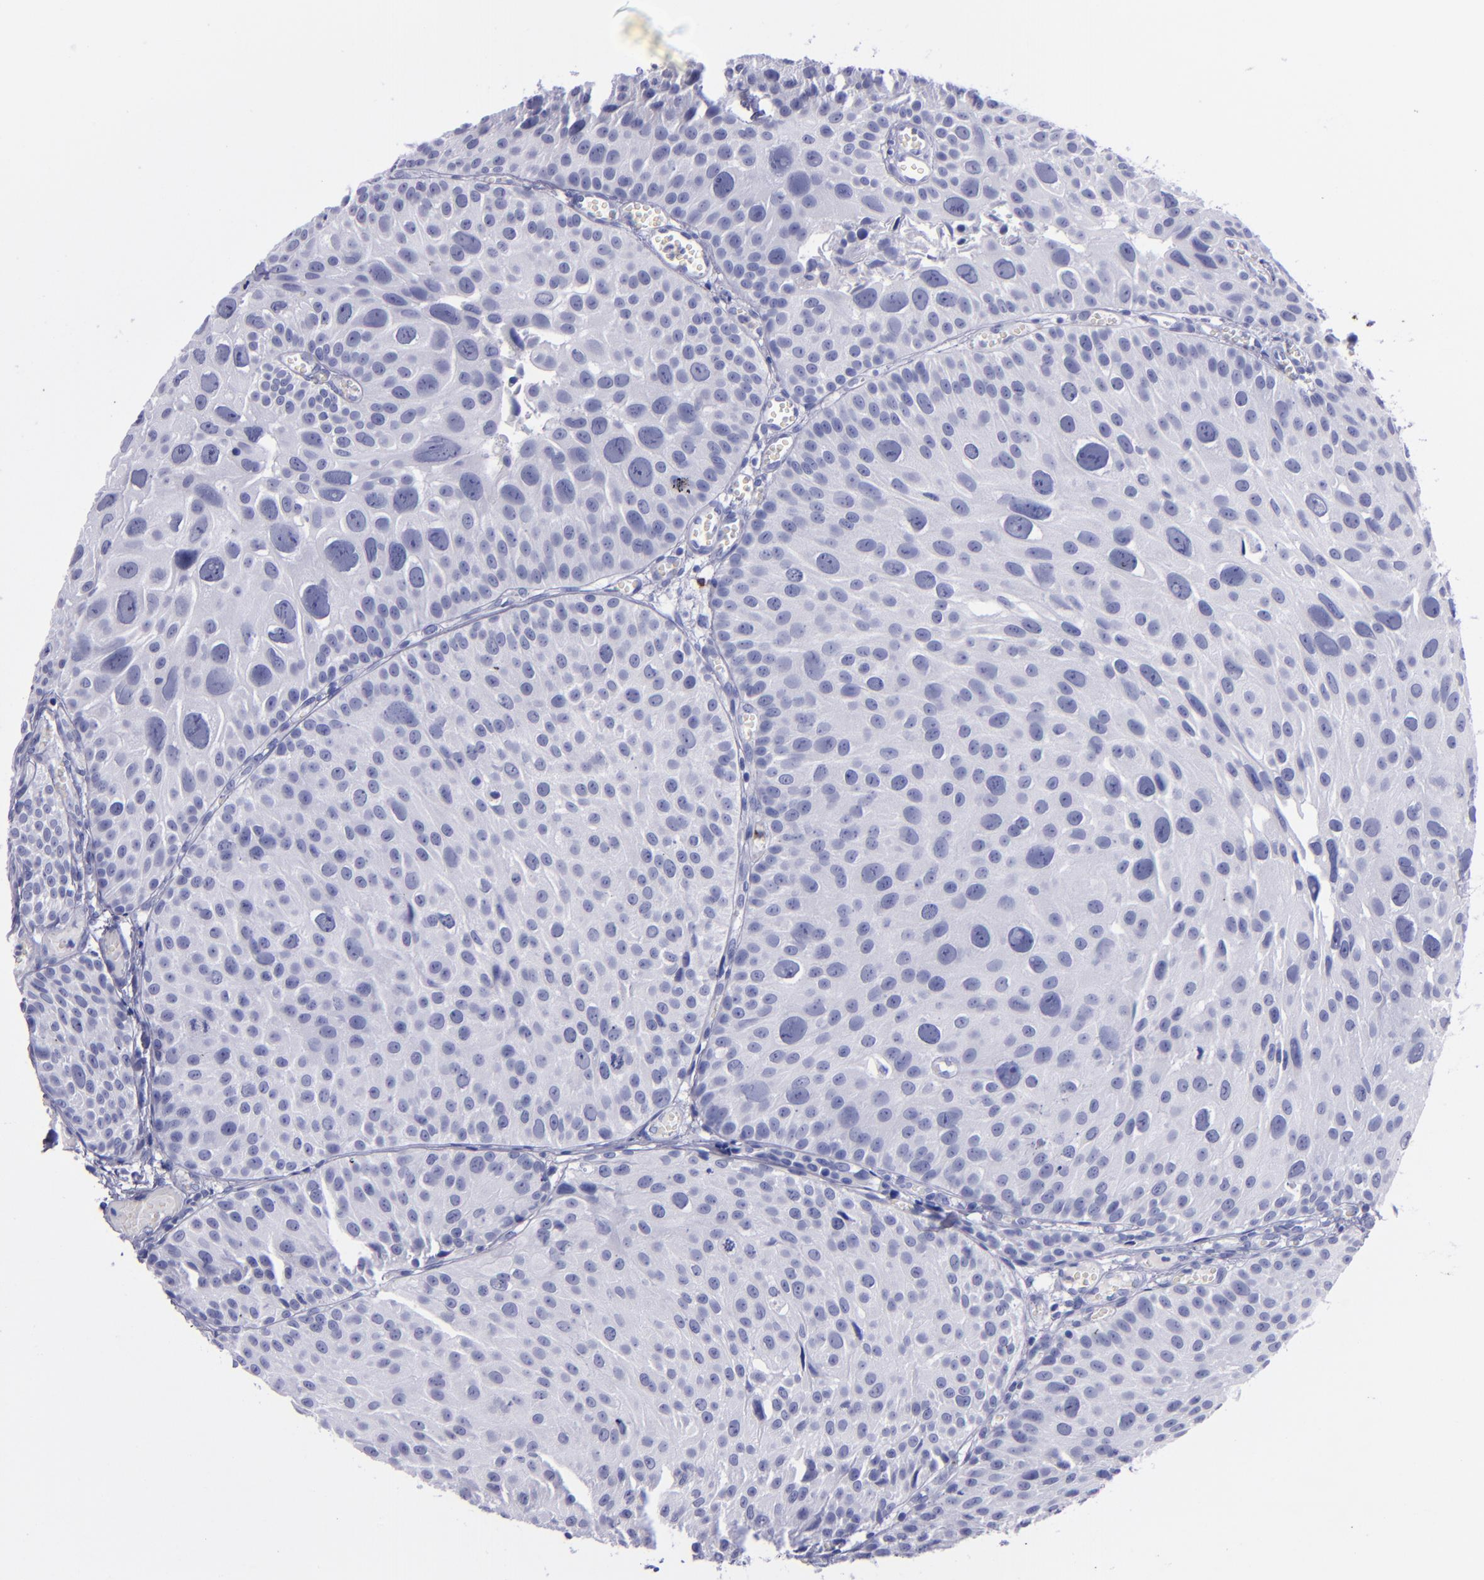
{"staining": {"intensity": "negative", "quantity": "none", "location": "none"}, "tissue": "urothelial cancer", "cell_type": "Tumor cells", "image_type": "cancer", "snomed": [{"axis": "morphology", "description": "Urothelial carcinoma, High grade"}, {"axis": "topography", "description": "Urinary bladder"}], "caption": "Protein analysis of high-grade urothelial carcinoma reveals no significant expression in tumor cells.", "gene": "CD37", "patient": {"sex": "female", "age": 78}}